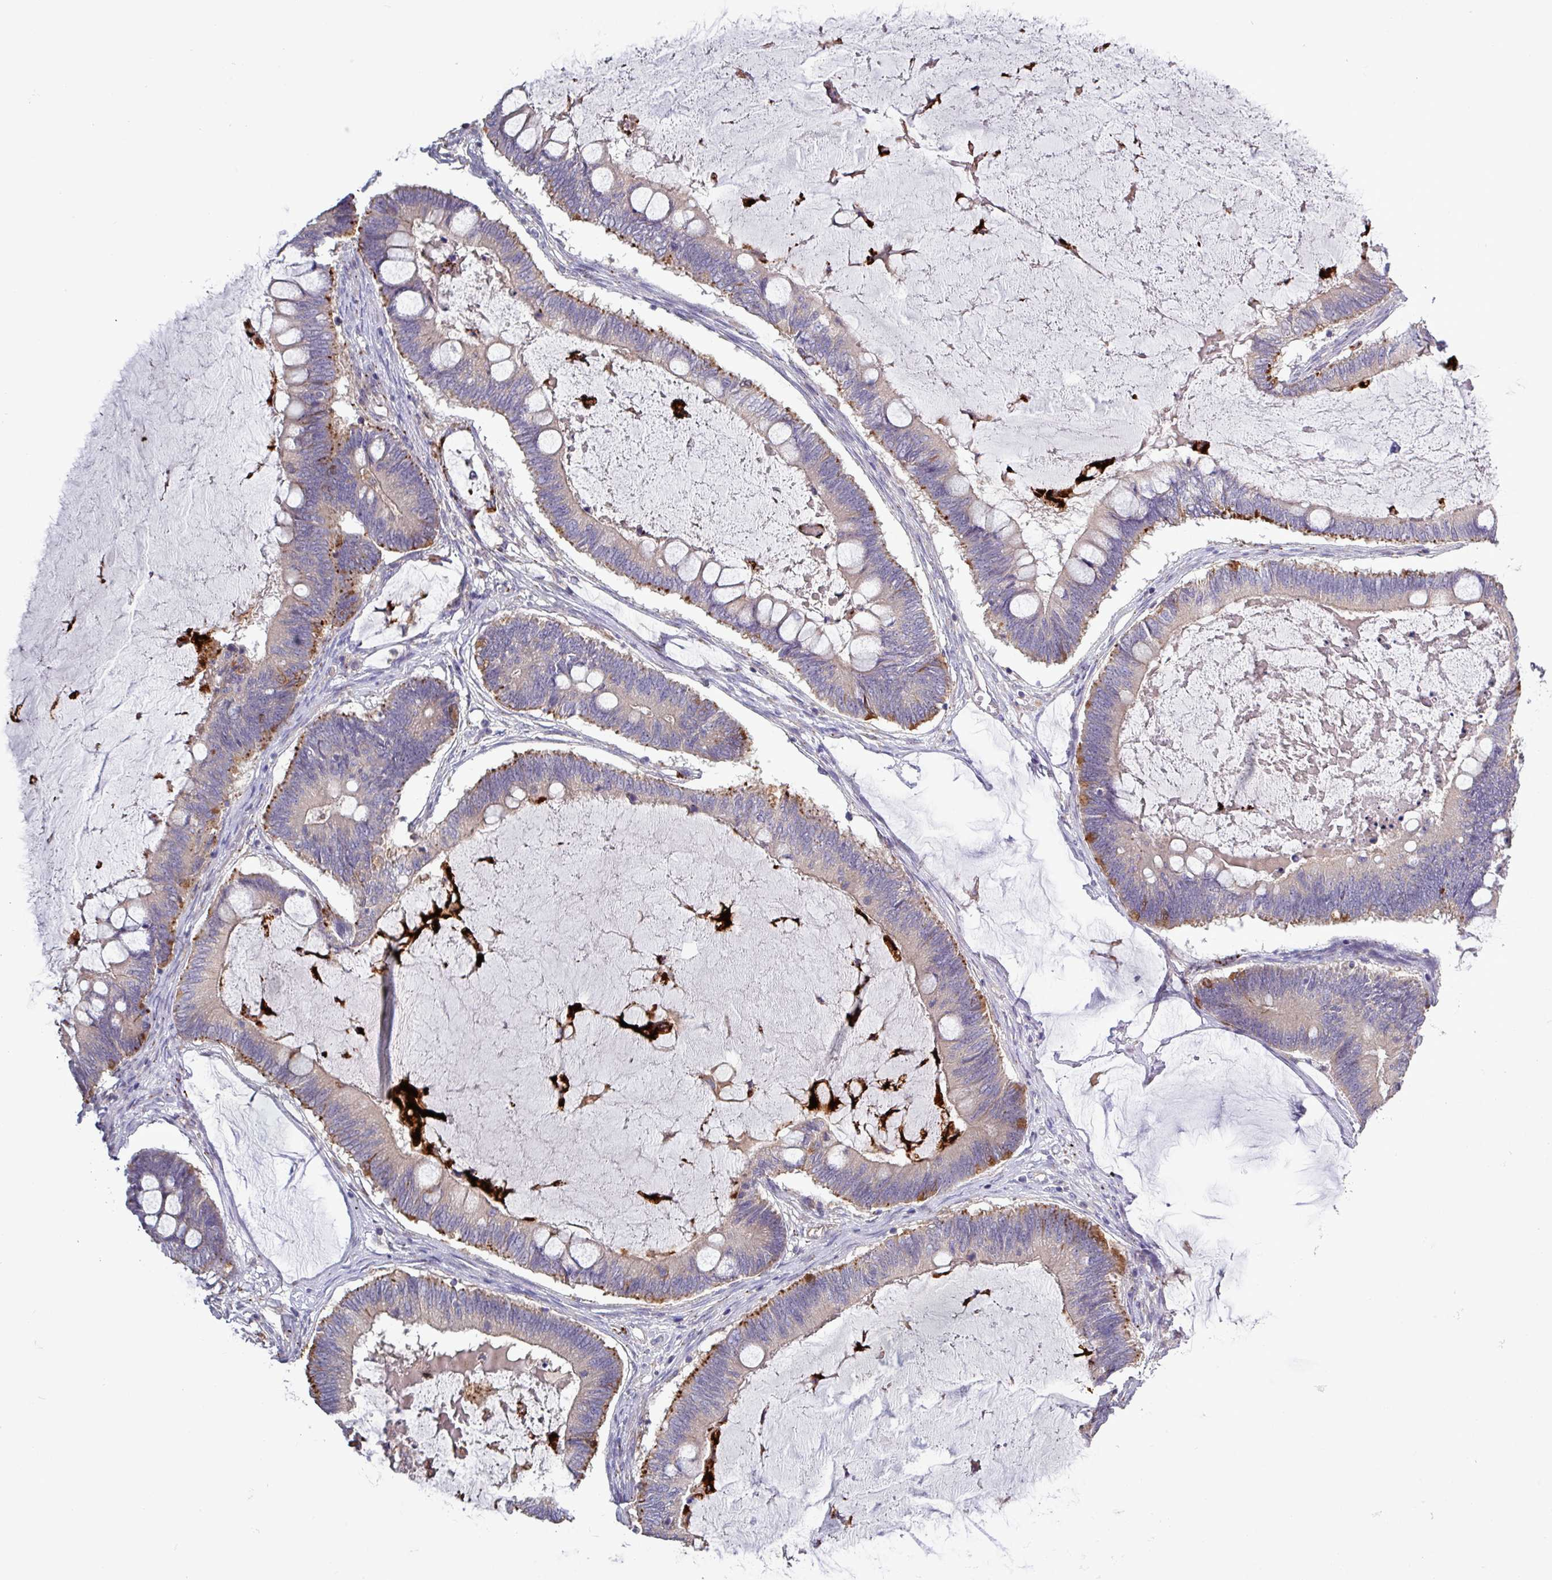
{"staining": {"intensity": "moderate", "quantity": "25%-75%", "location": "cytoplasmic/membranous"}, "tissue": "ovarian cancer", "cell_type": "Tumor cells", "image_type": "cancer", "snomed": [{"axis": "morphology", "description": "Cystadenocarcinoma, mucinous, NOS"}, {"axis": "topography", "description": "Ovary"}], "caption": "Ovarian cancer stained with immunohistochemistry (IHC) exhibits moderate cytoplasmic/membranous staining in about 25%-75% of tumor cells. (DAB (3,3'-diaminobenzidine) IHC with brightfield microscopy, high magnification).", "gene": "PLIN2", "patient": {"sex": "female", "age": 61}}